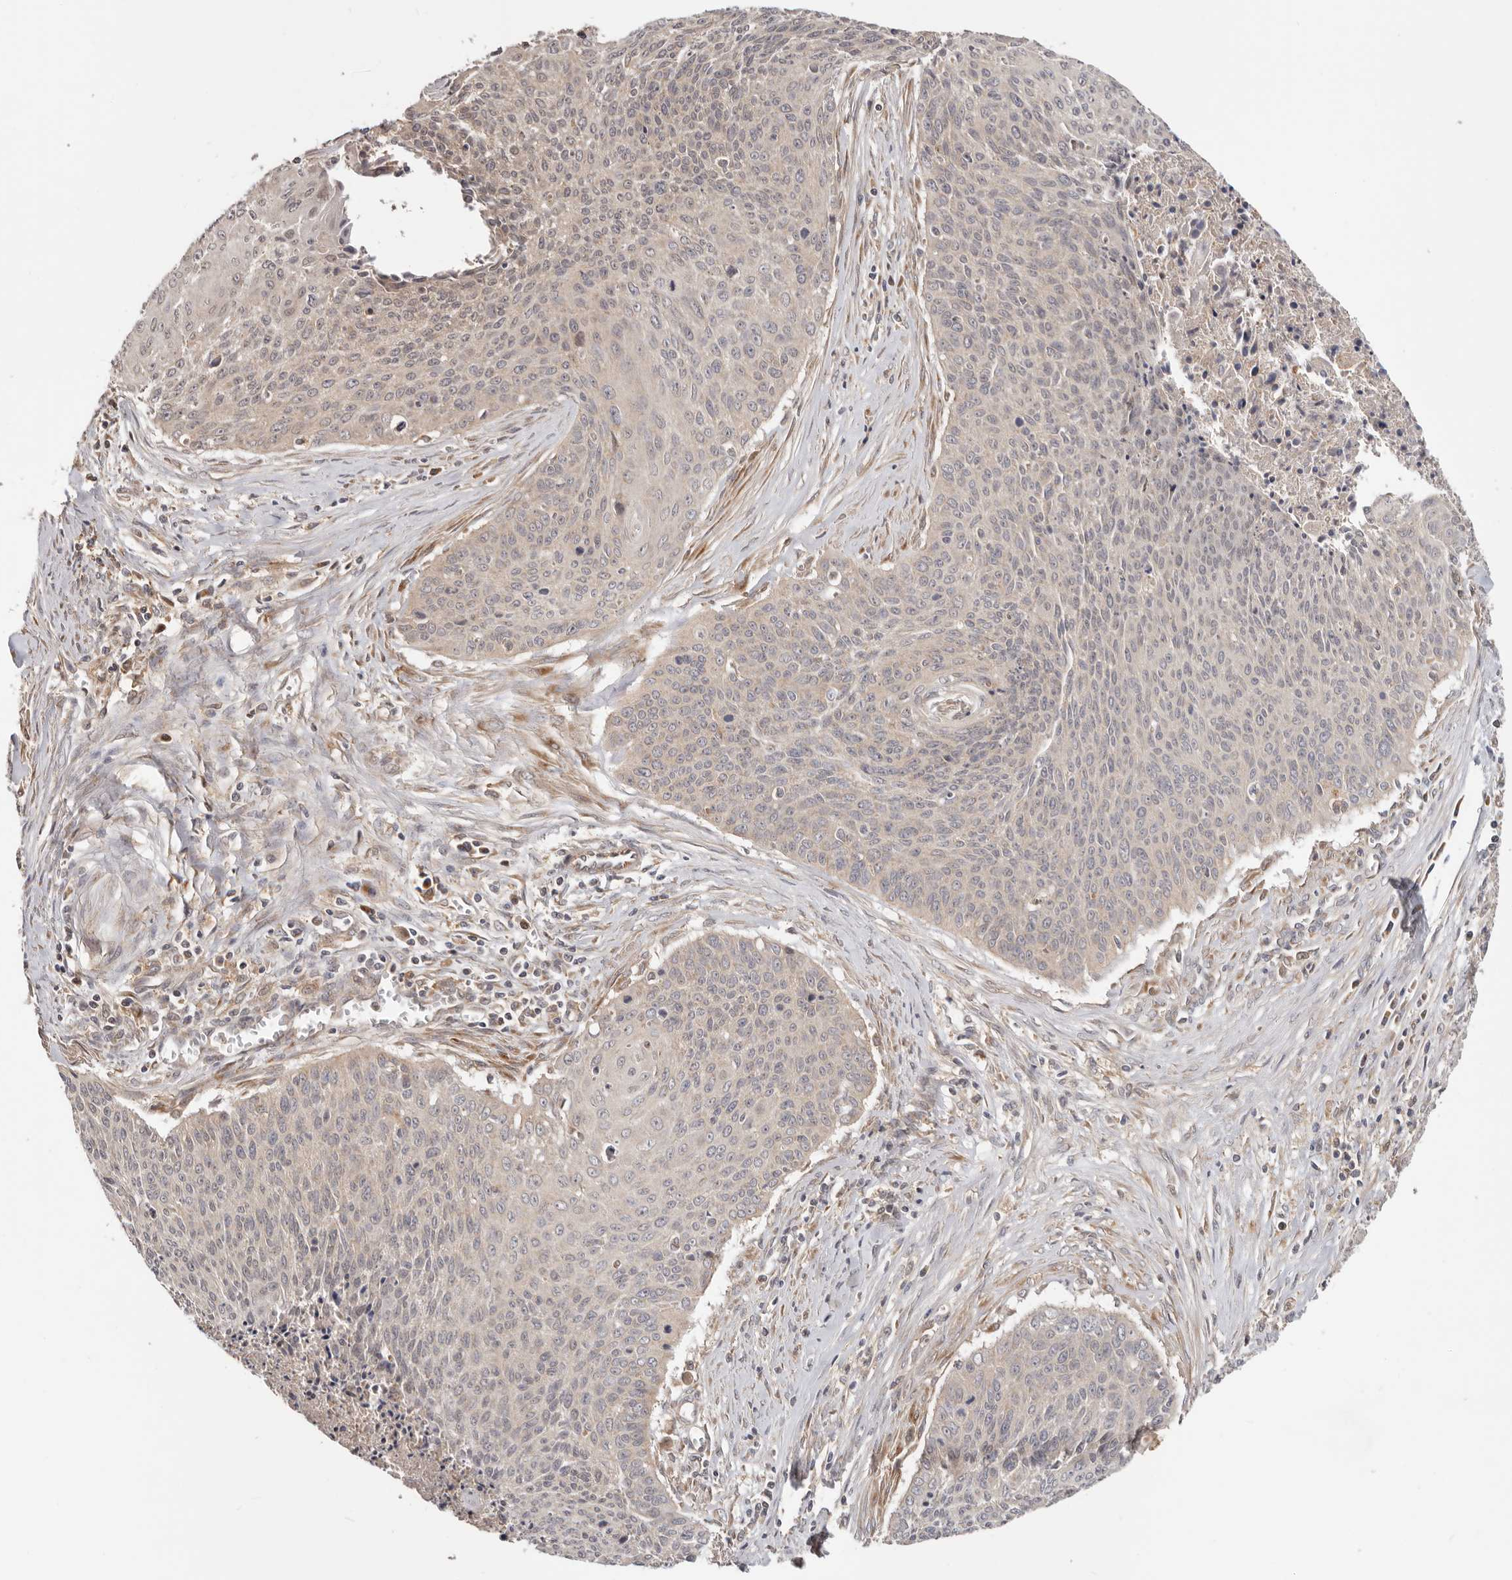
{"staining": {"intensity": "weak", "quantity": "25%-75%", "location": "cytoplasmic/membranous"}, "tissue": "cervical cancer", "cell_type": "Tumor cells", "image_type": "cancer", "snomed": [{"axis": "morphology", "description": "Squamous cell carcinoma, NOS"}, {"axis": "topography", "description": "Cervix"}], "caption": "Weak cytoplasmic/membranous protein expression is identified in approximately 25%-75% of tumor cells in cervical cancer.", "gene": "LRP6", "patient": {"sex": "female", "age": 55}}